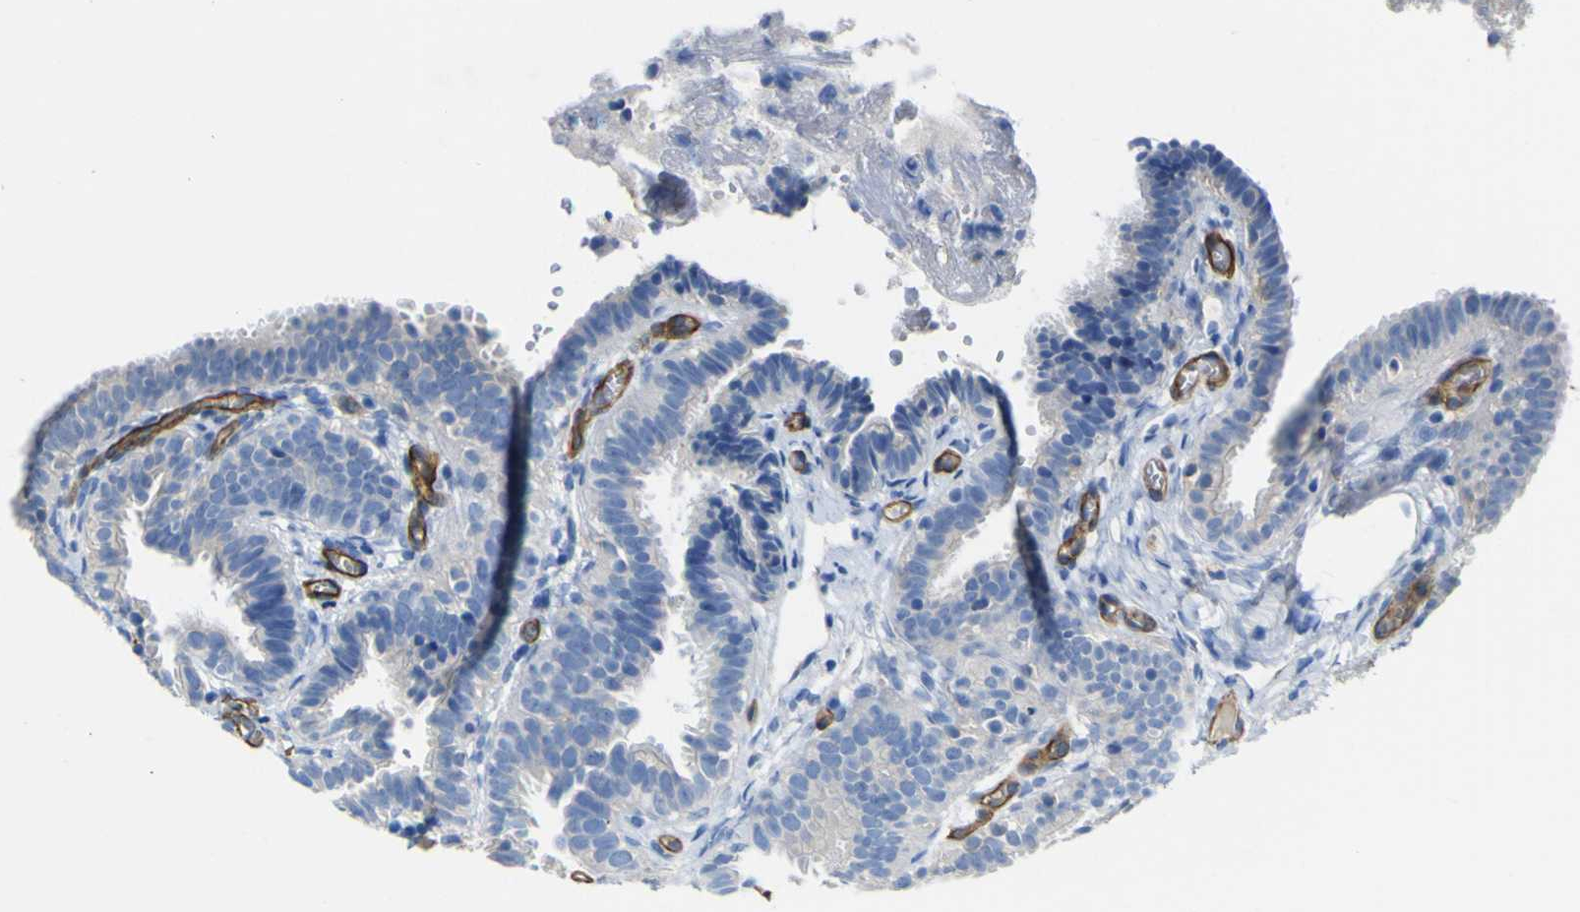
{"staining": {"intensity": "negative", "quantity": "none", "location": "none"}, "tissue": "fallopian tube", "cell_type": "Glandular cells", "image_type": "normal", "snomed": [{"axis": "morphology", "description": "Normal tissue, NOS"}, {"axis": "topography", "description": "Fallopian tube"}, {"axis": "topography", "description": "Placenta"}], "caption": "Immunohistochemical staining of unremarkable fallopian tube displays no significant expression in glandular cells. (Immunohistochemistry, brightfield microscopy, high magnification).", "gene": "CD93", "patient": {"sex": "female", "age": 34}}